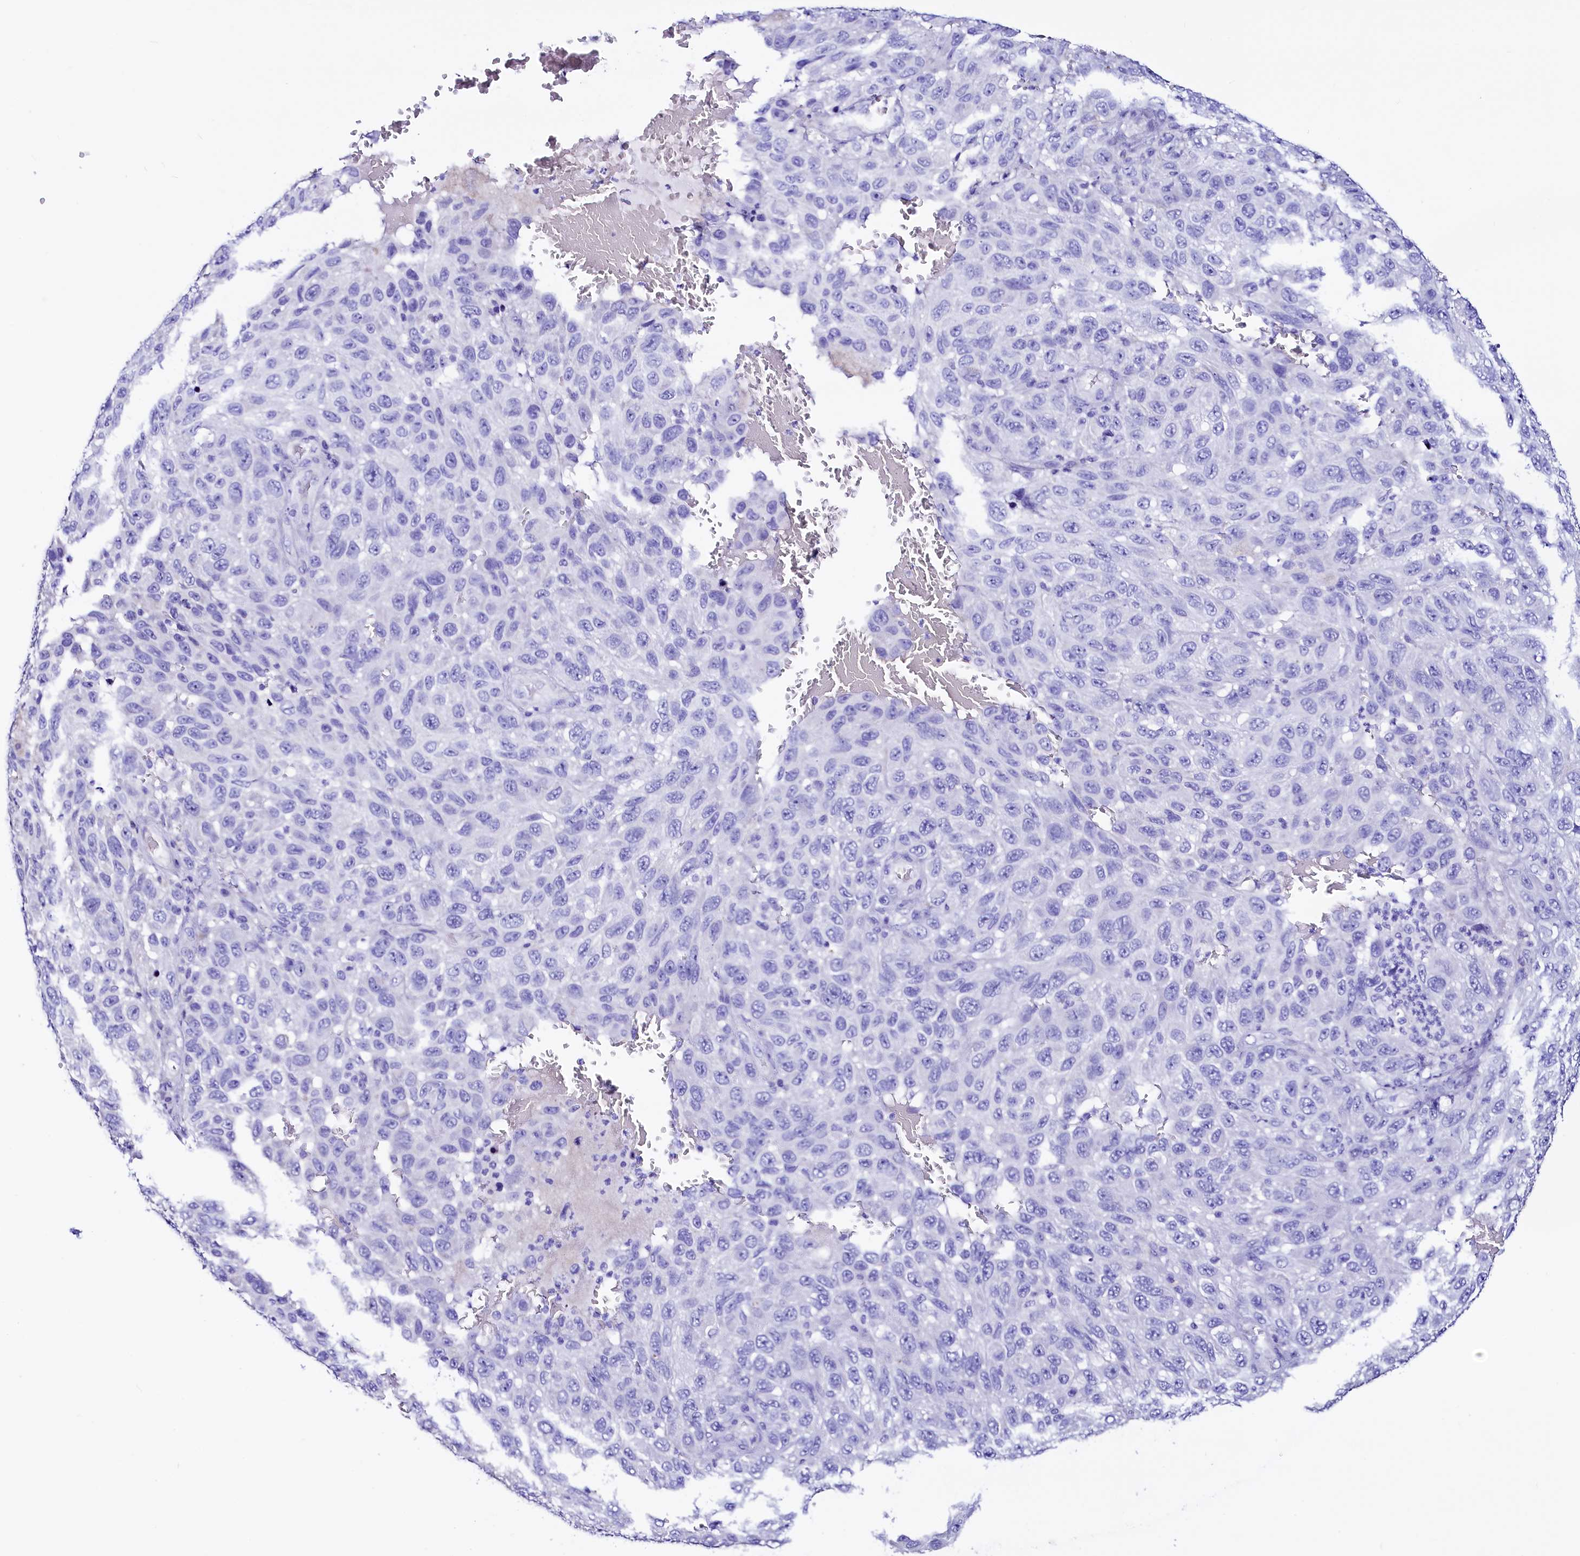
{"staining": {"intensity": "negative", "quantity": "none", "location": "none"}, "tissue": "melanoma", "cell_type": "Tumor cells", "image_type": "cancer", "snomed": [{"axis": "morphology", "description": "Normal tissue, NOS"}, {"axis": "morphology", "description": "Malignant melanoma, NOS"}, {"axis": "topography", "description": "Skin"}], "caption": "This is an IHC photomicrograph of melanoma. There is no expression in tumor cells.", "gene": "RBP3", "patient": {"sex": "female", "age": 96}}